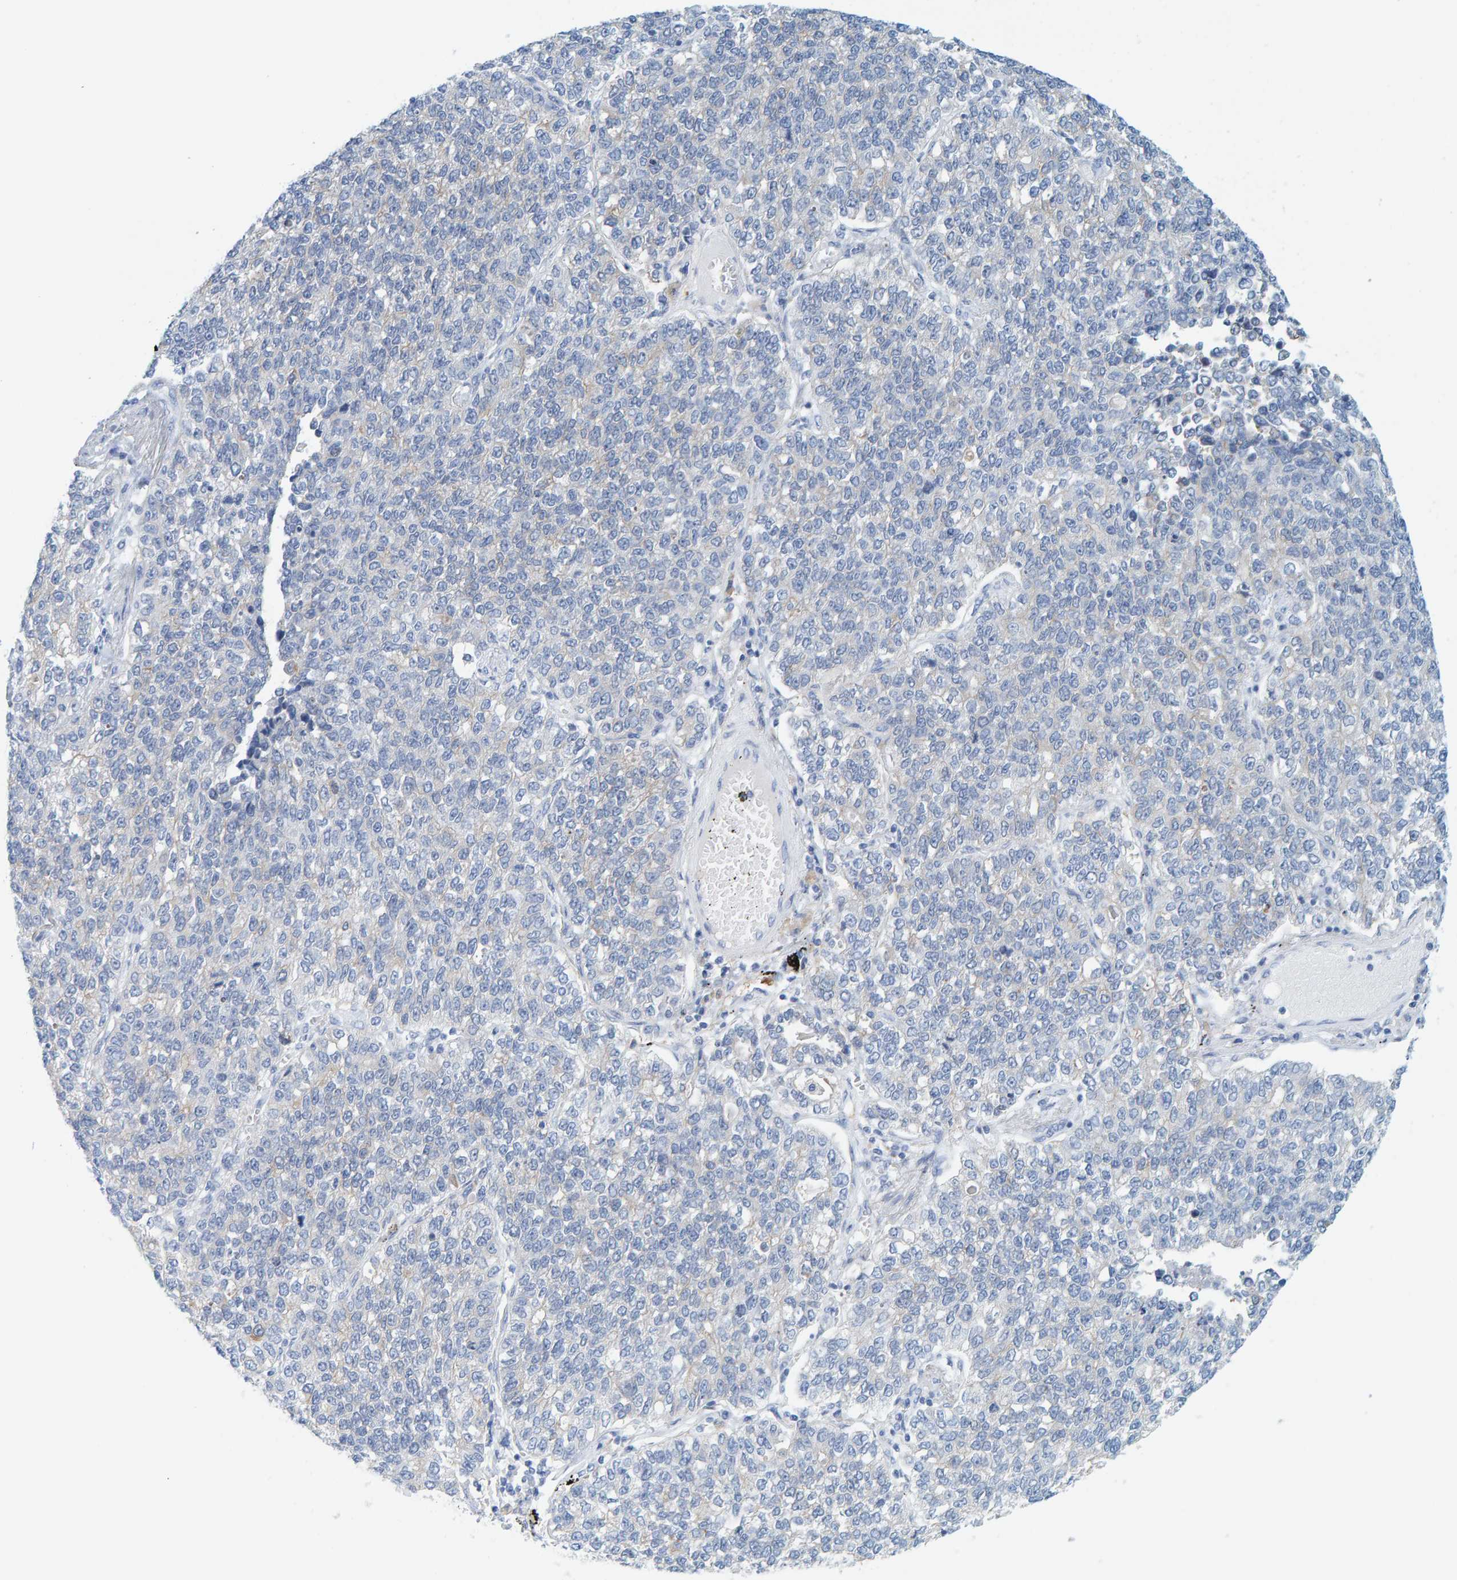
{"staining": {"intensity": "weak", "quantity": "<25%", "location": "cytoplasmic/membranous"}, "tissue": "lung cancer", "cell_type": "Tumor cells", "image_type": "cancer", "snomed": [{"axis": "morphology", "description": "Adenocarcinoma, NOS"}, {"axis": "topography", "description": "Lung"}], "caption": "DAB (3,3'-diaminobenzidine) immunohistochemical staining of human lung cancer (adenocarcinoma) demonstrates no significant staining in tumor cells.", "gene": "KLHL11", "patient": {"sex": "male", "age": 49}}